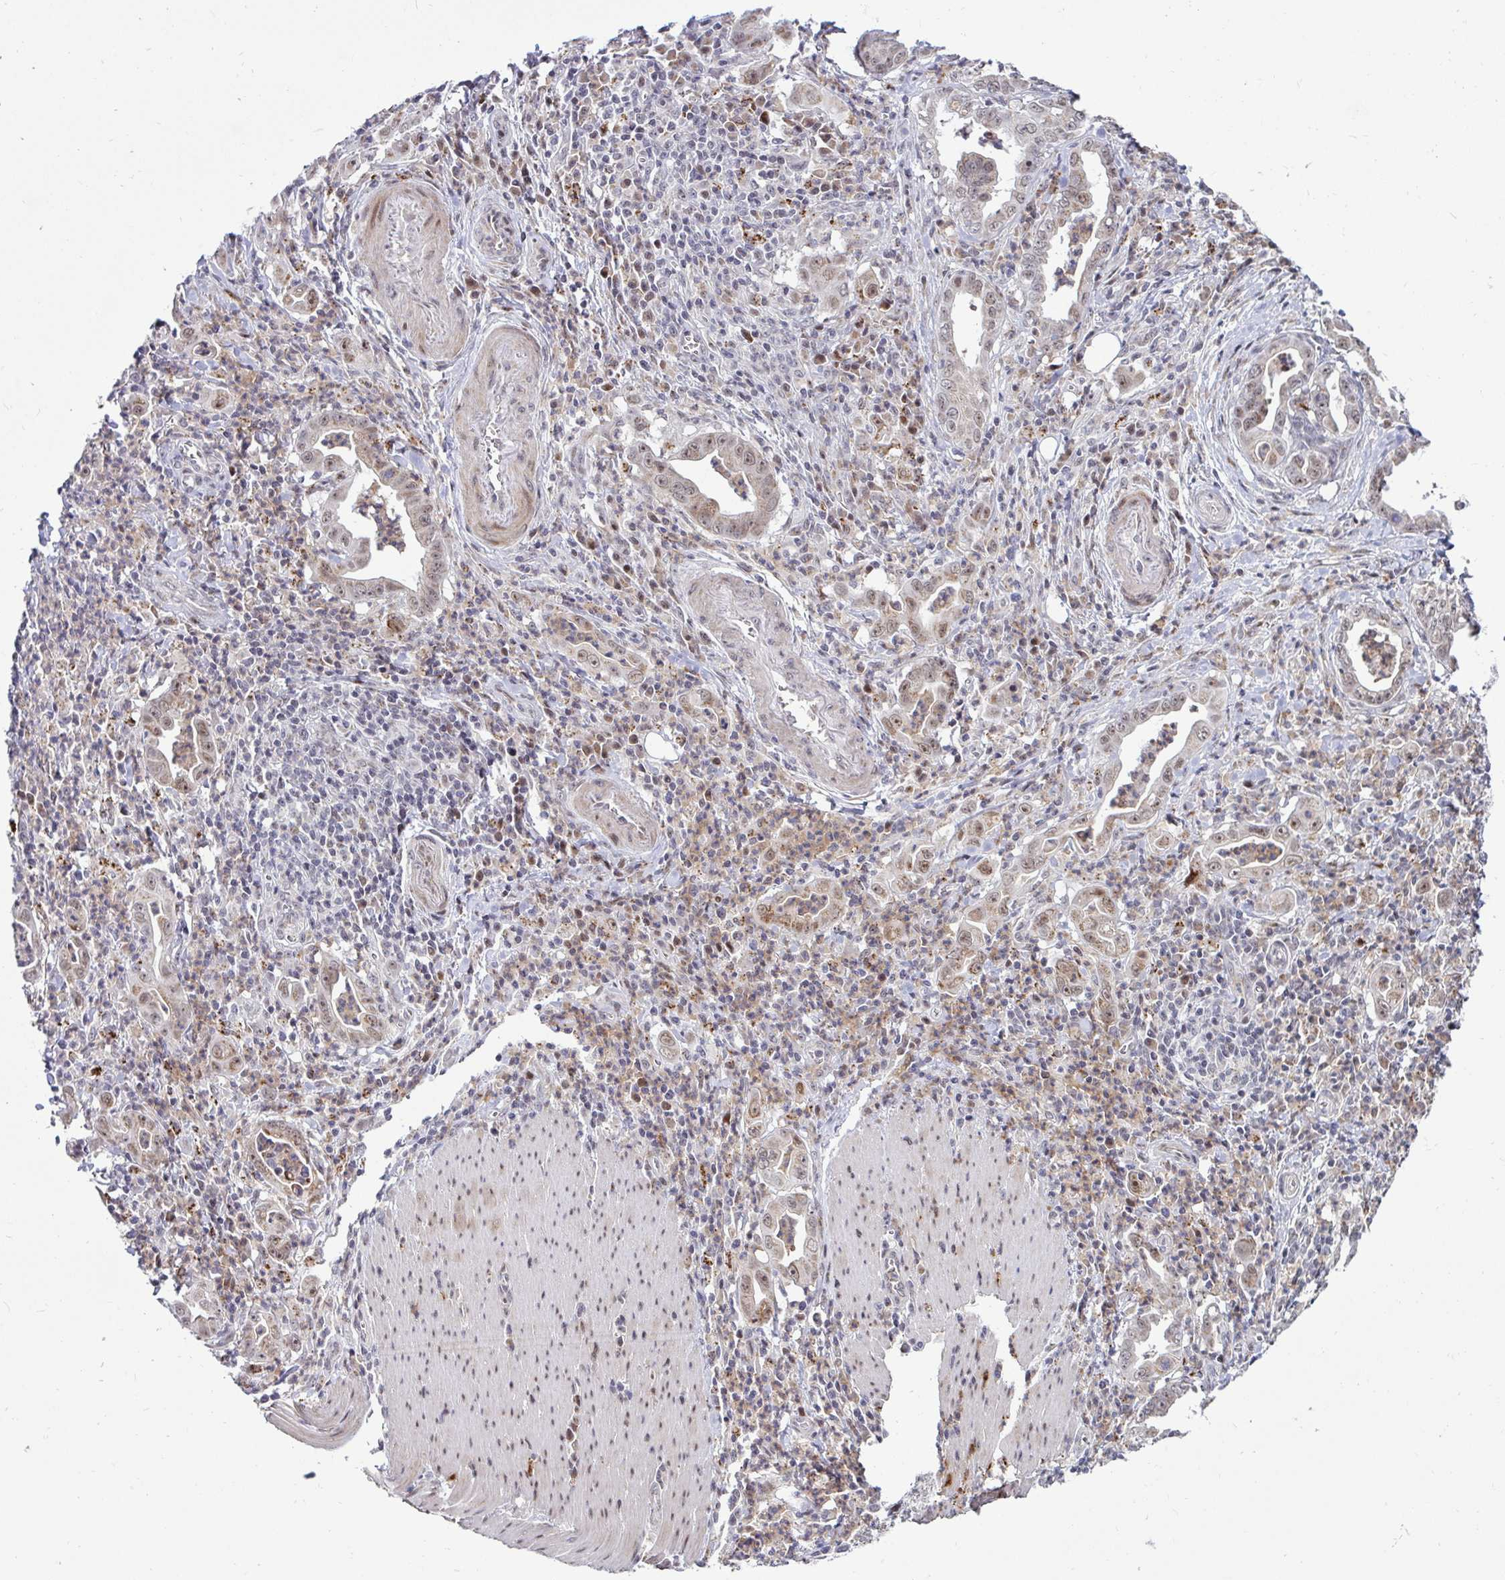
{"staining": {"intensity": "moderate", "quantity": ">75%", "location": "cytoplasmic/membranous,nuclear"}, "tissue": "stomach cancer", "cell_type": "Tumor cells", "image_type": "cancer", "snomed": [{"axis": "morphology", "description": "Adenocarcinoma, NOS"}, {"axis": "topography", "description": "Stomach, upper"}], "caption": "Stomach cancer stained for a protein shows moderate cytoplasmic/membranous and nuclear positivity in tumor cells.", "gene": "DZIP1", "patient": {"sex": "female", "age": 79}}